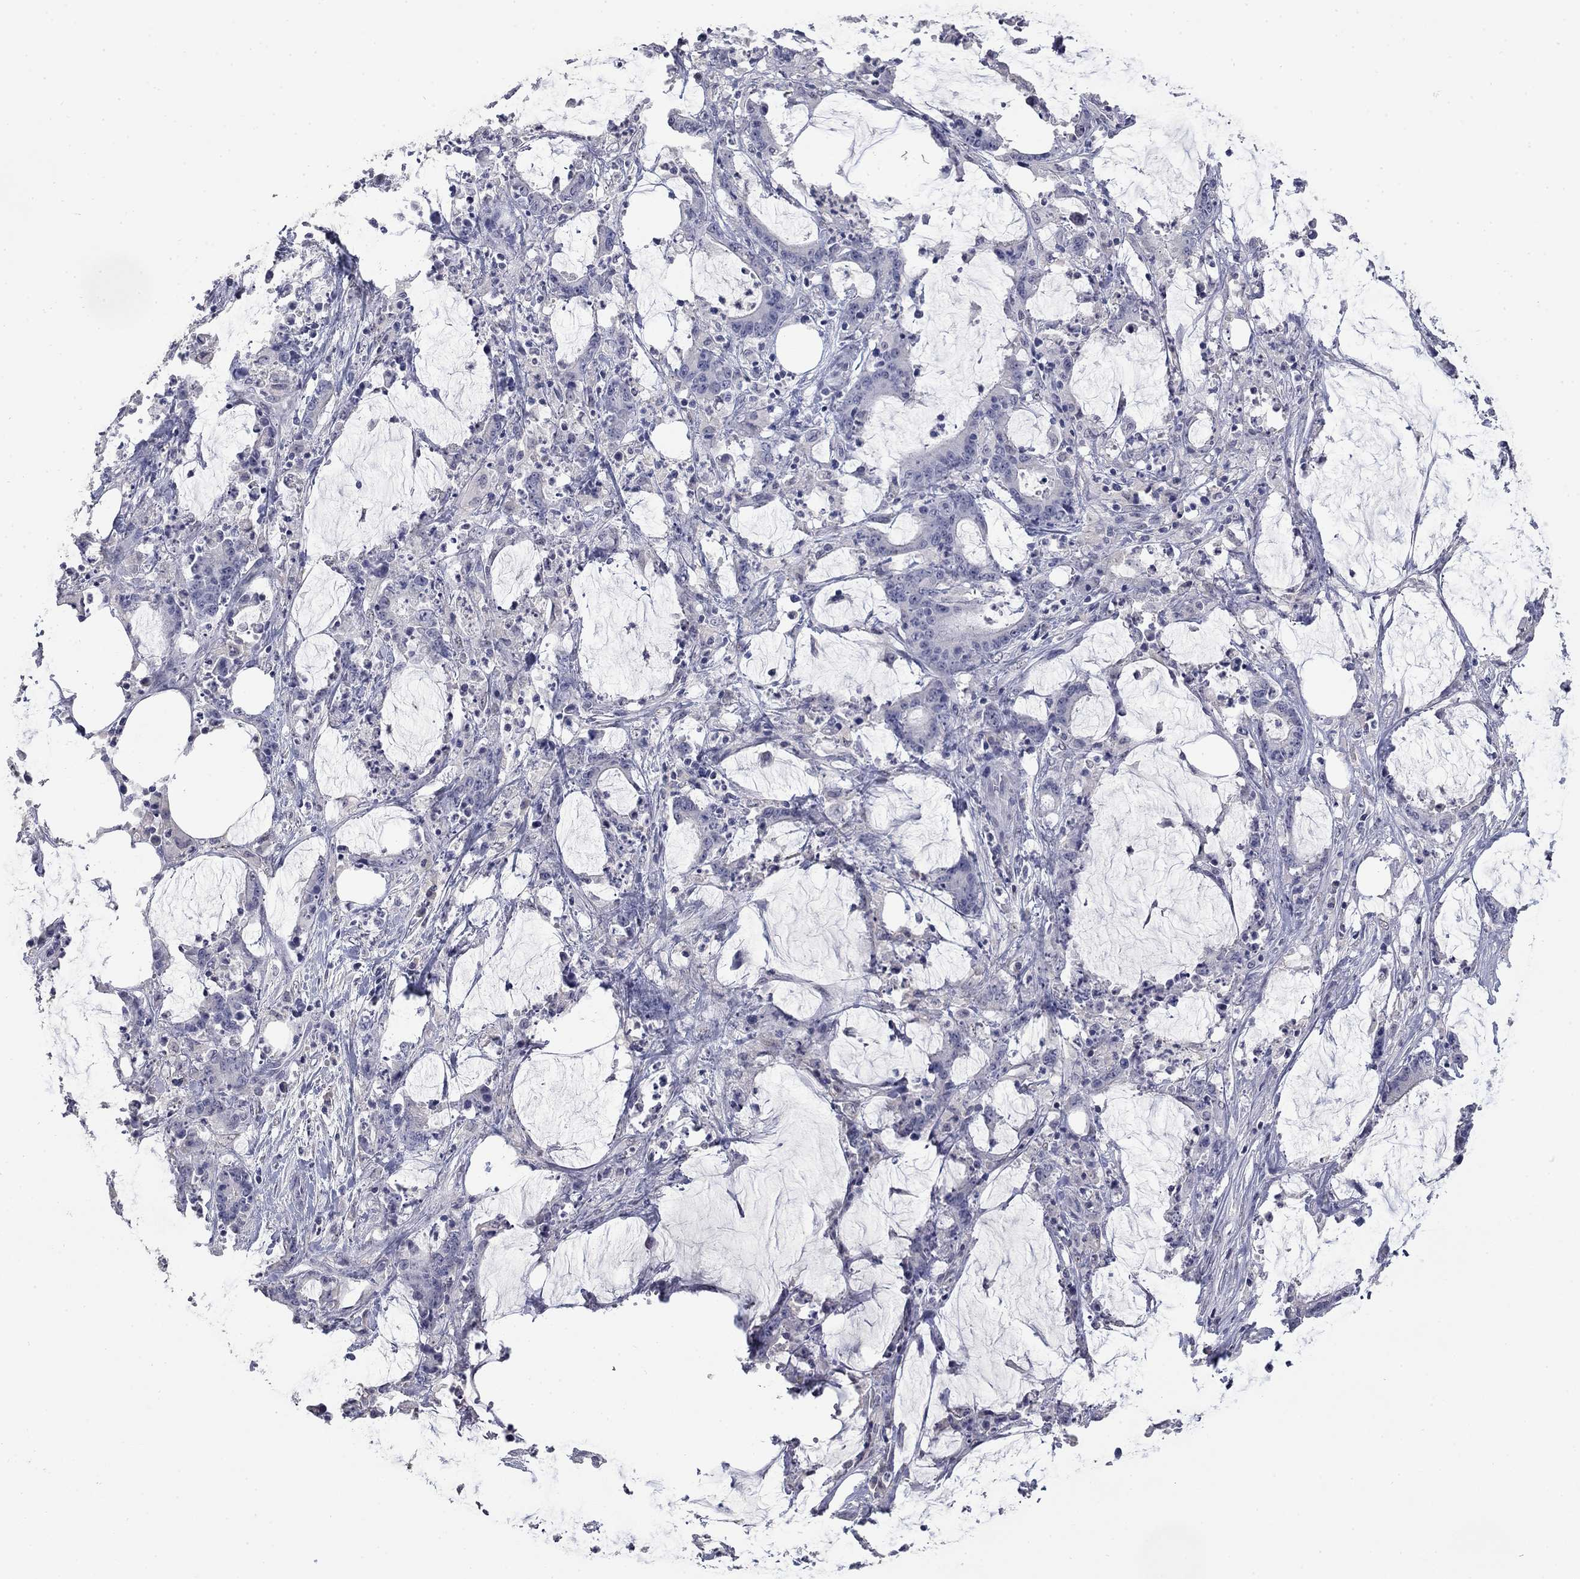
{"staining": {"intensity": "negative", "quantity": "none", "location": "none"}, "tissue": "stomach cancer", "cell_type": "Tumor cells", "image_type": "cancer", "snomed": [{"axis": "morphology", "description": "Adenocarcinoma, NOS"}, {"axis": "topography", "description": "Stomach, upper"}], "caption": "Stomach cancer (adenocarcinoma) stained for a protein using IHC shows no positivity tumor cells.", "gene": "SLC51A", "patient": {"sex": "male", "age": 68}}